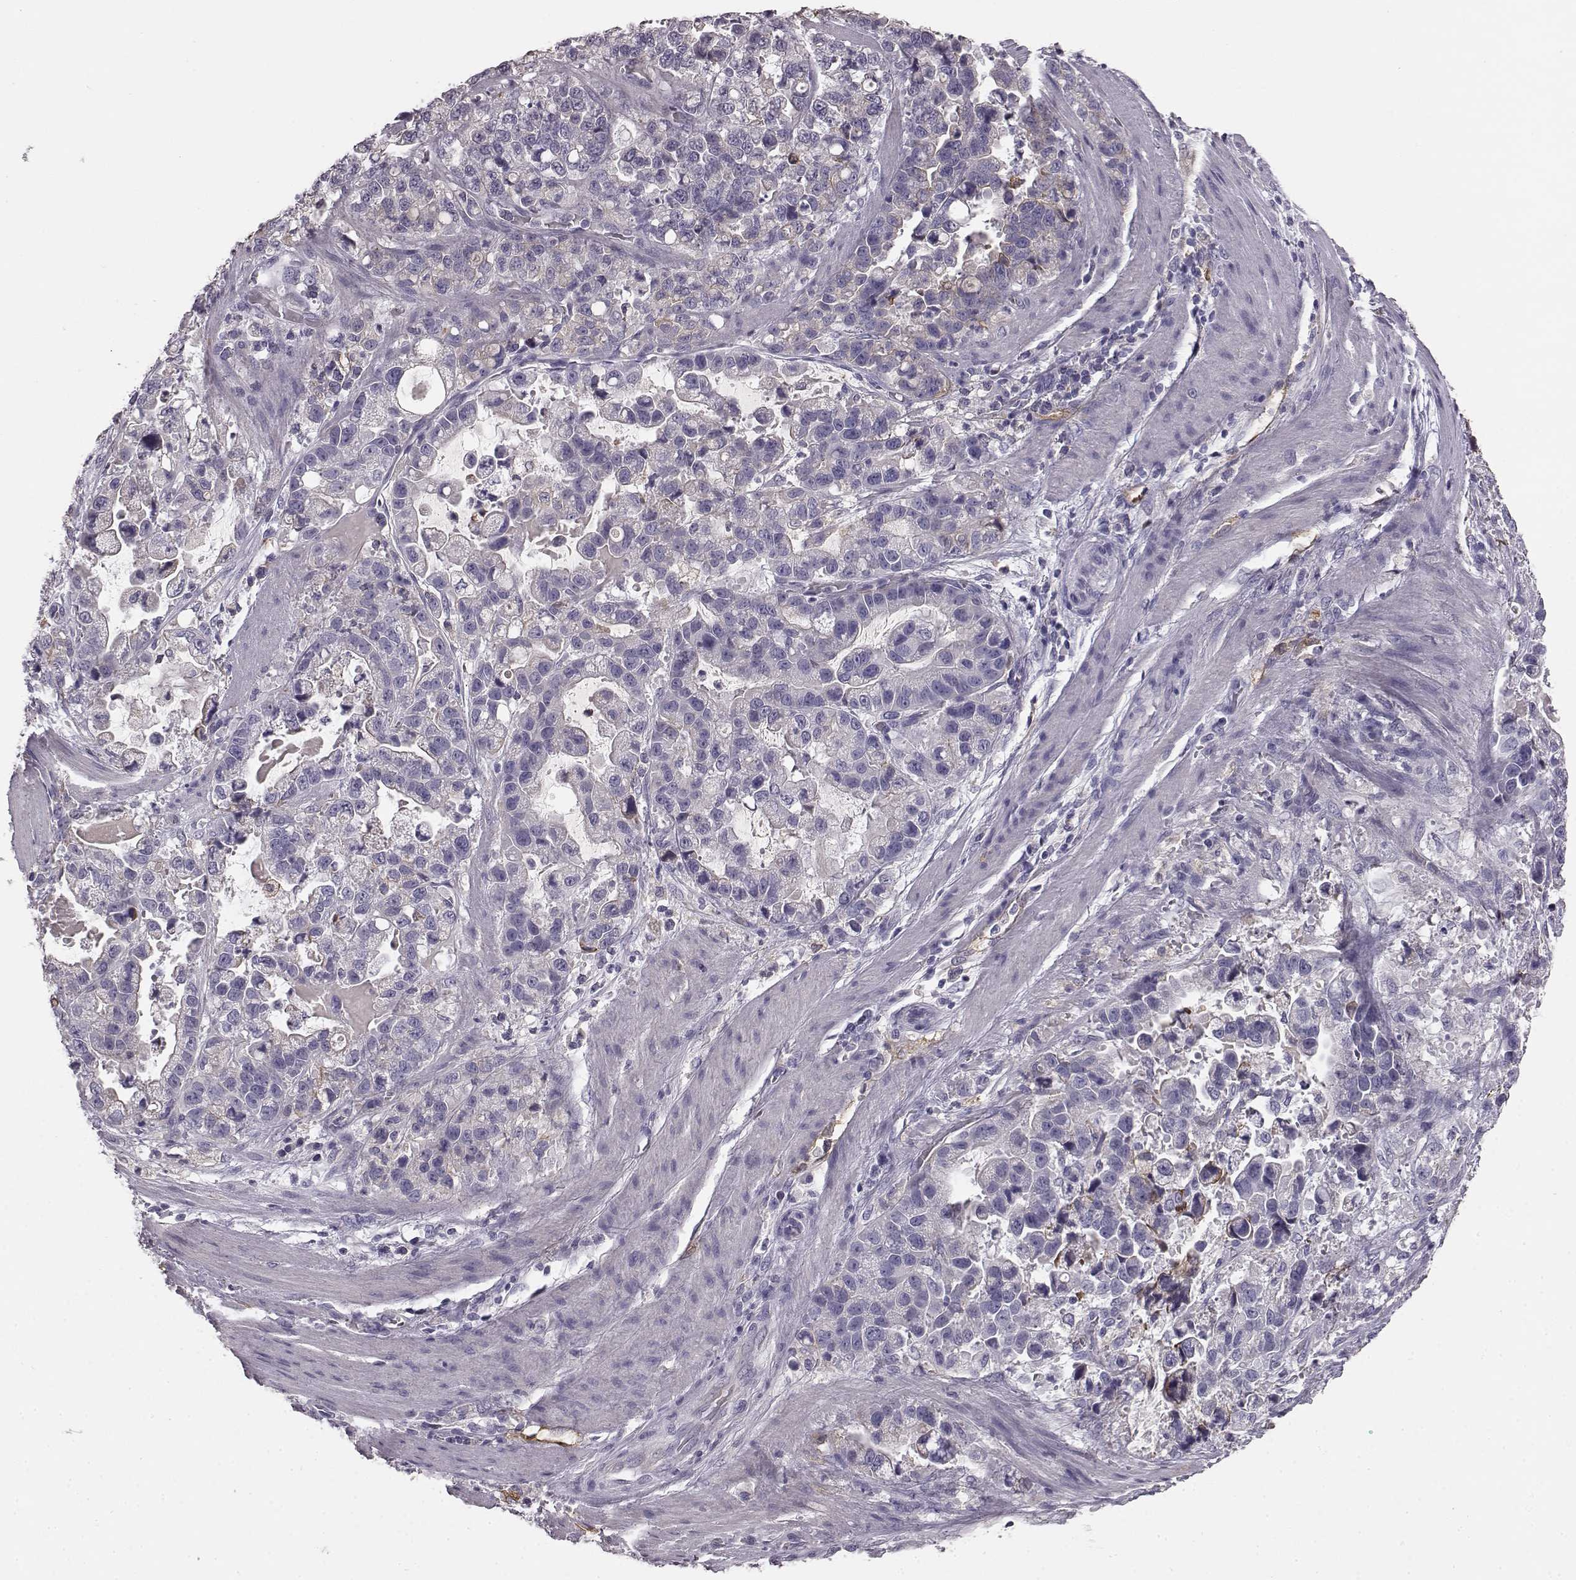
{"staining": {"intensity": "negative", "quantity": "none", "location": "none"}, "tissue": "stomach cancer", "cell_type": "Tumor cells", "image_type": "cancer", "snomed": [{"axis": "morphology", "description": "Adenocarcinoma, NOS"}, {"axis": "topography", "description": "Stomach"}], "caption": "The histopathology image shows no staining of tumor cells in adenocarcinoma (stomach).", "gene": "KRT85", "patient": {"sex": "male", "age": 59}}